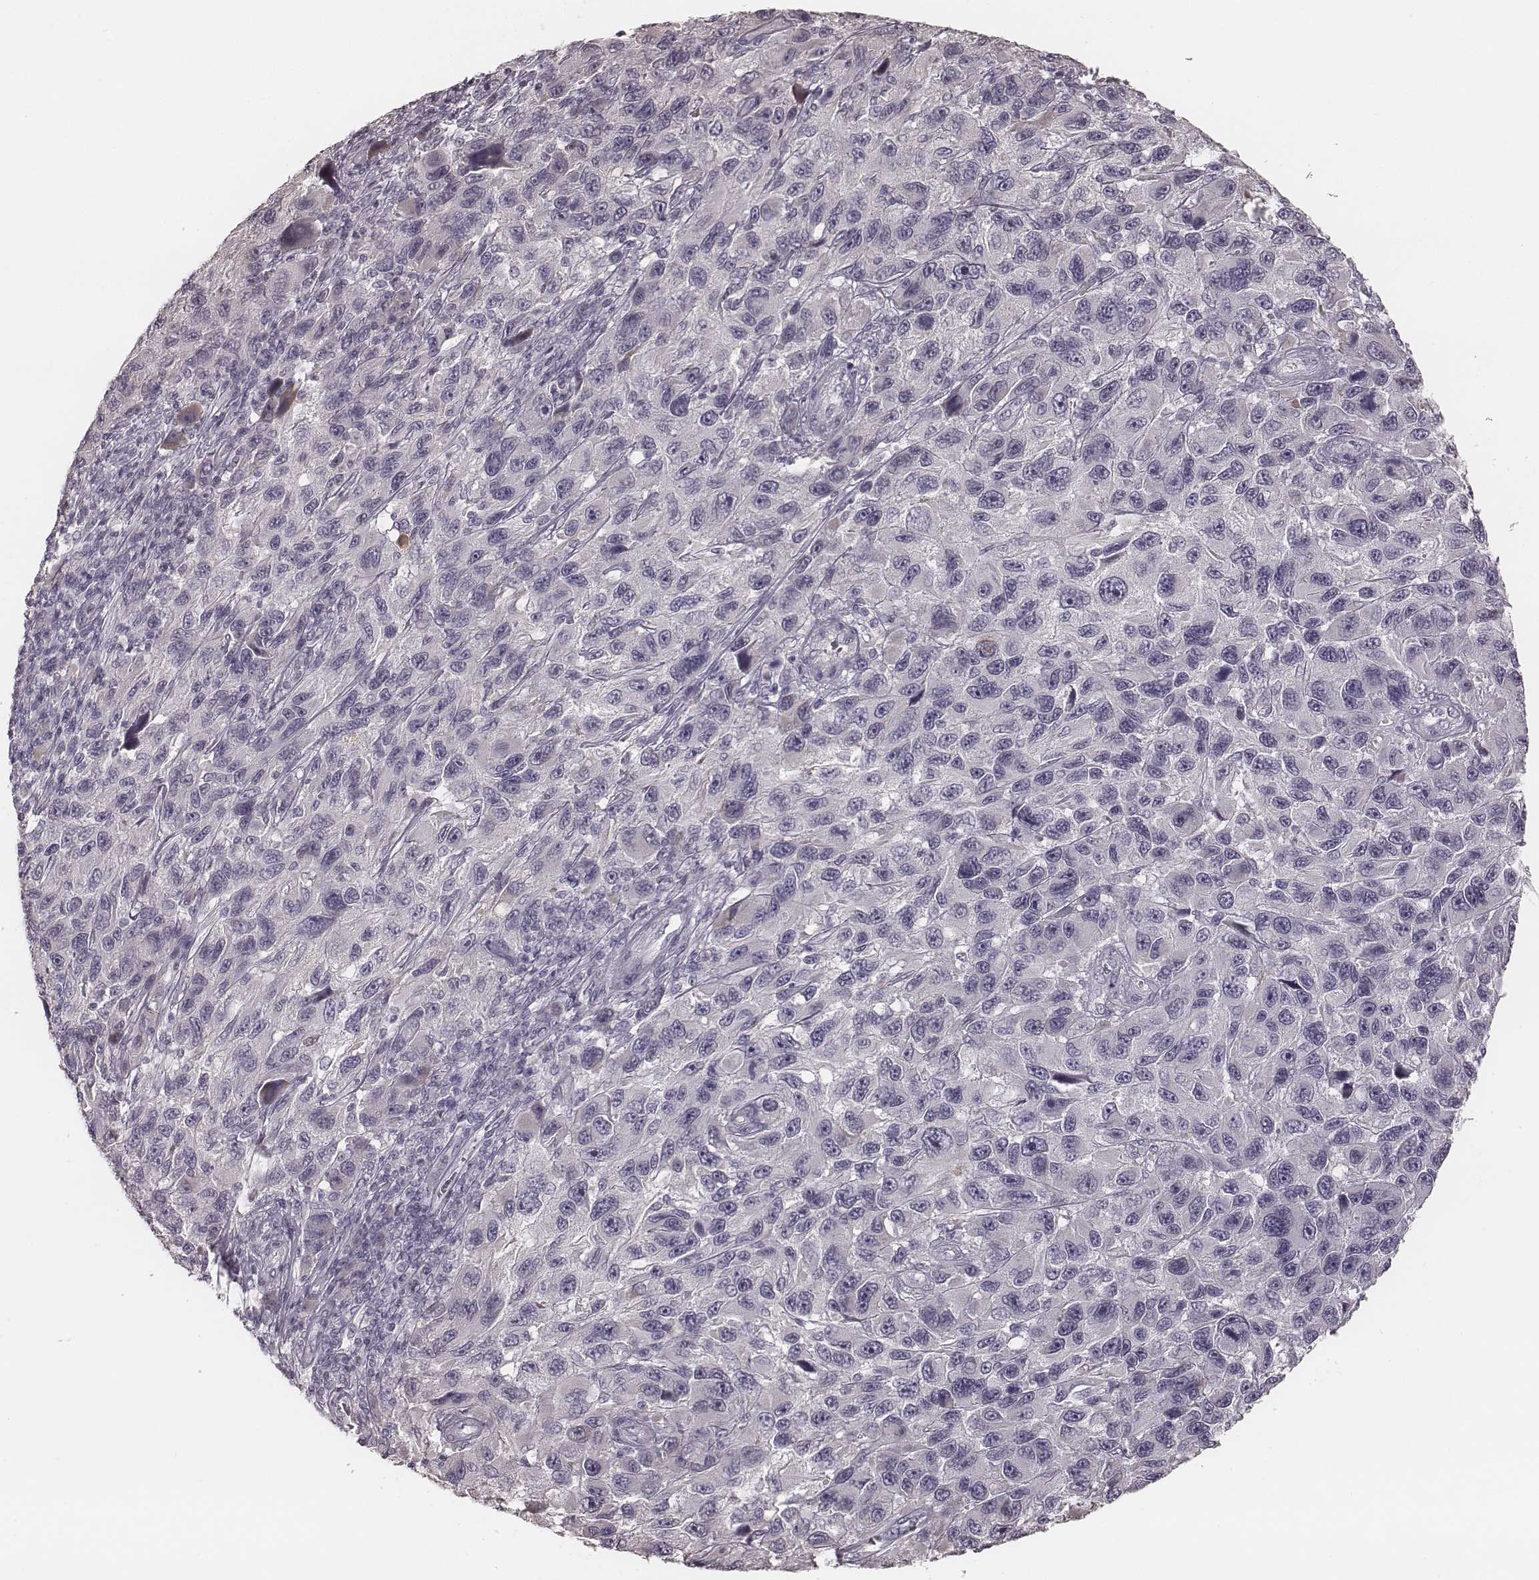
{"staining": {"intensity": "negative", "quantity": "none", "location": "none"}, "tissue": "melanoma", "cell_type": "Tumor cells", "image_type": "cancer", "snomed": [{"axis": "morphology", "description": "Malignant melanoma, NOS"}, {"axis": "topography", "description": "Skin"}], "caption": "IHC of melanoma shows no expression in tumor cells.", "gene": "SMIM24", "patient": {"sex": "male", "age": 53}}